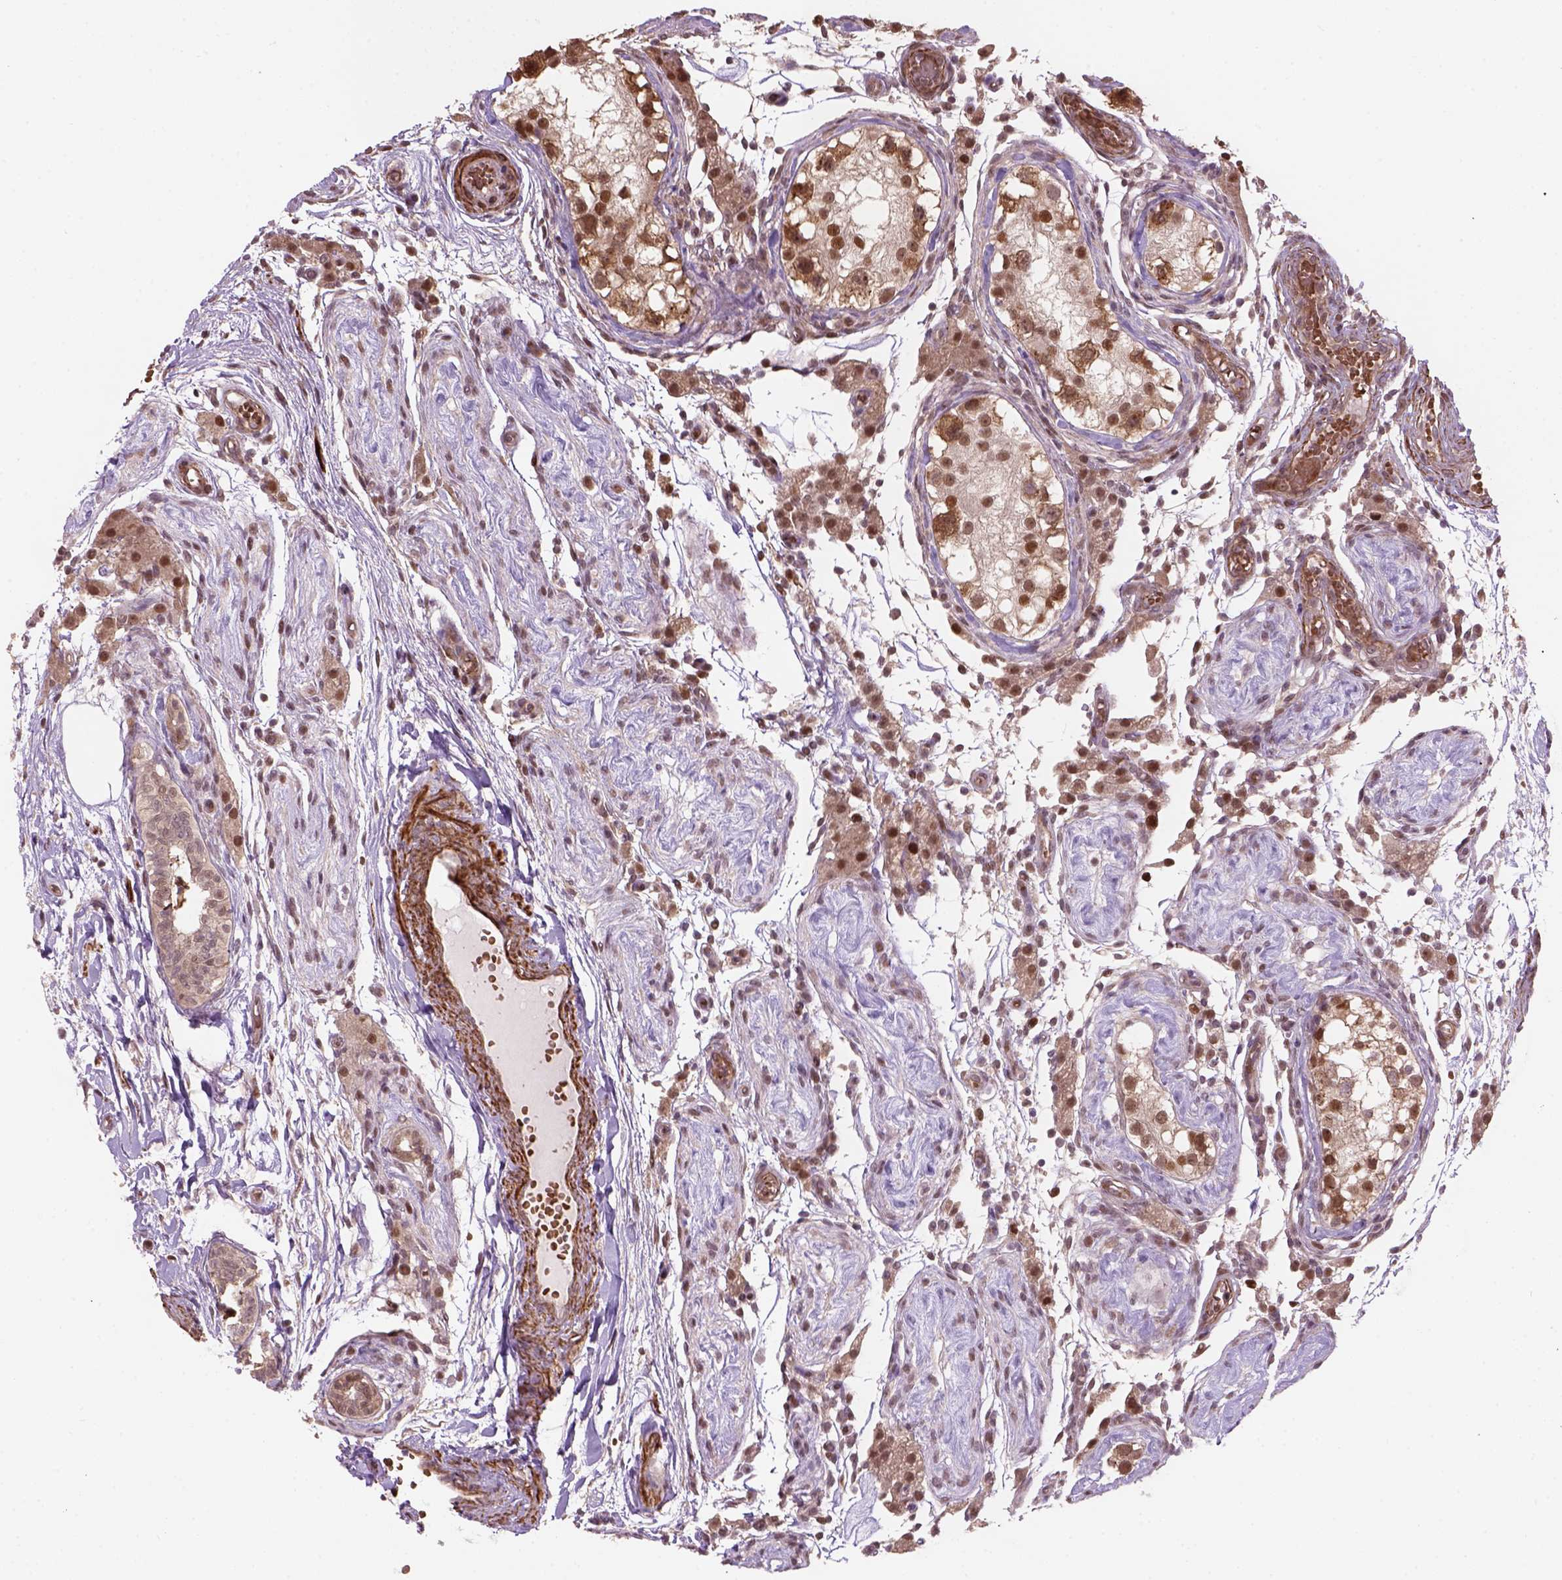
{"staining": {"intensity": "moderate", "quantity": "25%-75%", "location": "cytoplasmic/membranous,nuclear"}, "tissue": "testis", "cell_type": "Cells in seminiferous ducts", "image_type": "normal", "snomed": [{"axis": "morphology", "description": "Normal tissue, NOS"}, {"axis": "morphology", "description": "Seminoma, NOS"}, {"axis": "topography", "description": "Testis"}], "caption": "Testis was stained to show a protein in brown. There is medium levels of moderate cytoplasmic/membranous,nuclear positivity in about 25%-75% of cells in seminiferous ducts. Nuclei are stained in blue.", "gene": "PSMD11", "patient": {"sex": "male", "age": 29}}